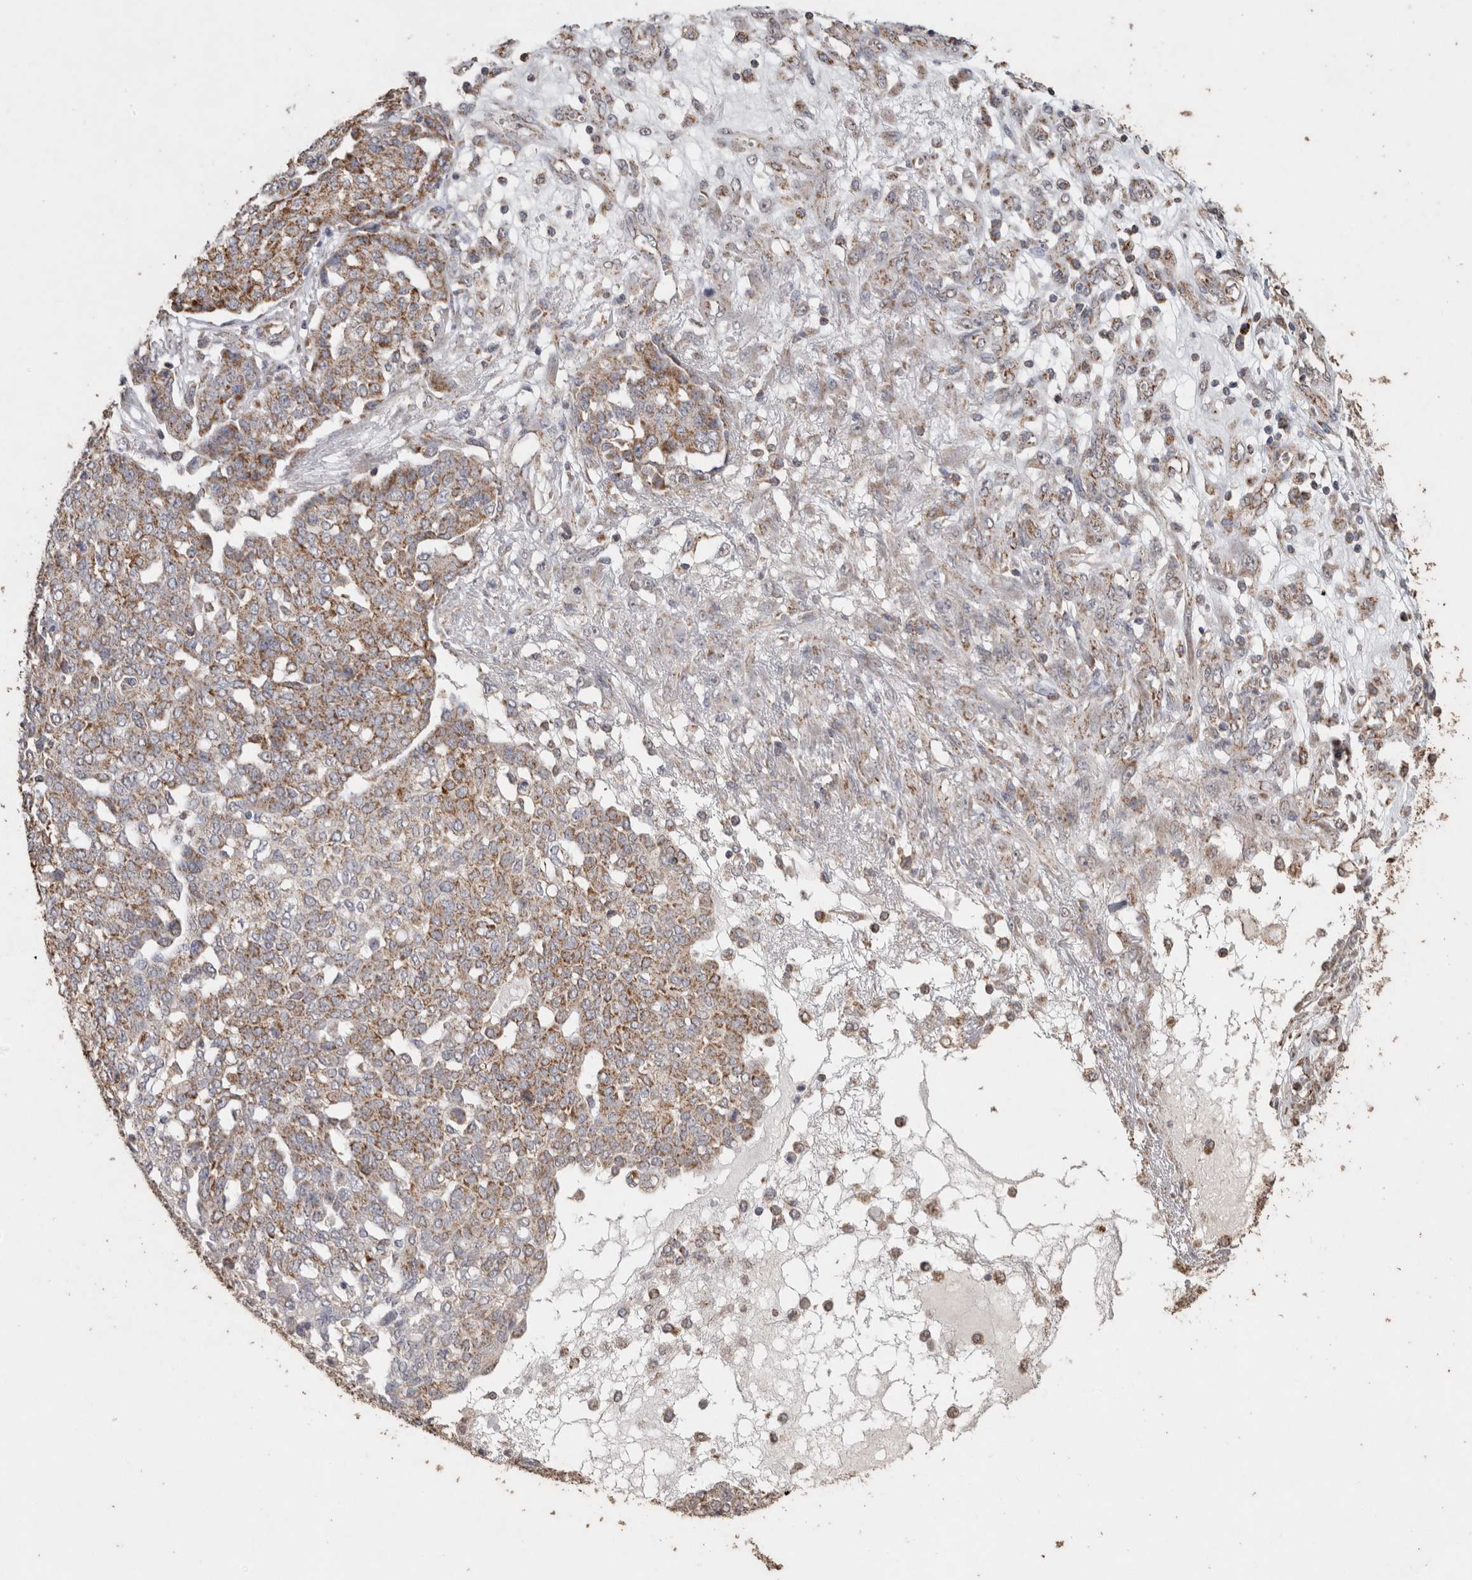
{"staining": {"intensity": "moderate", "quantity": "25%-75%", "location": "cytoplasmic/membranous"}, "tissue": "ovarian cancer", "cell_type": "Tumor cells", "image_type": "cancer", "snomed": [{"axis": "morphology", "description": "Cystadenocarcinoma, serous, NOS"}, {"axis": "topography", "description": "Soft tissue"}, {"axis": "topography", "description": "Ovary"}], "caption": "Human serous cystadenocarcinoma (ovarian) stained with a brown dye shows moderate cytoplasmic/membranous positive staining in about 25%-75% of tumor cells.", "gene": "ACADM", "patient": {"sex": "female", "age": 57}}